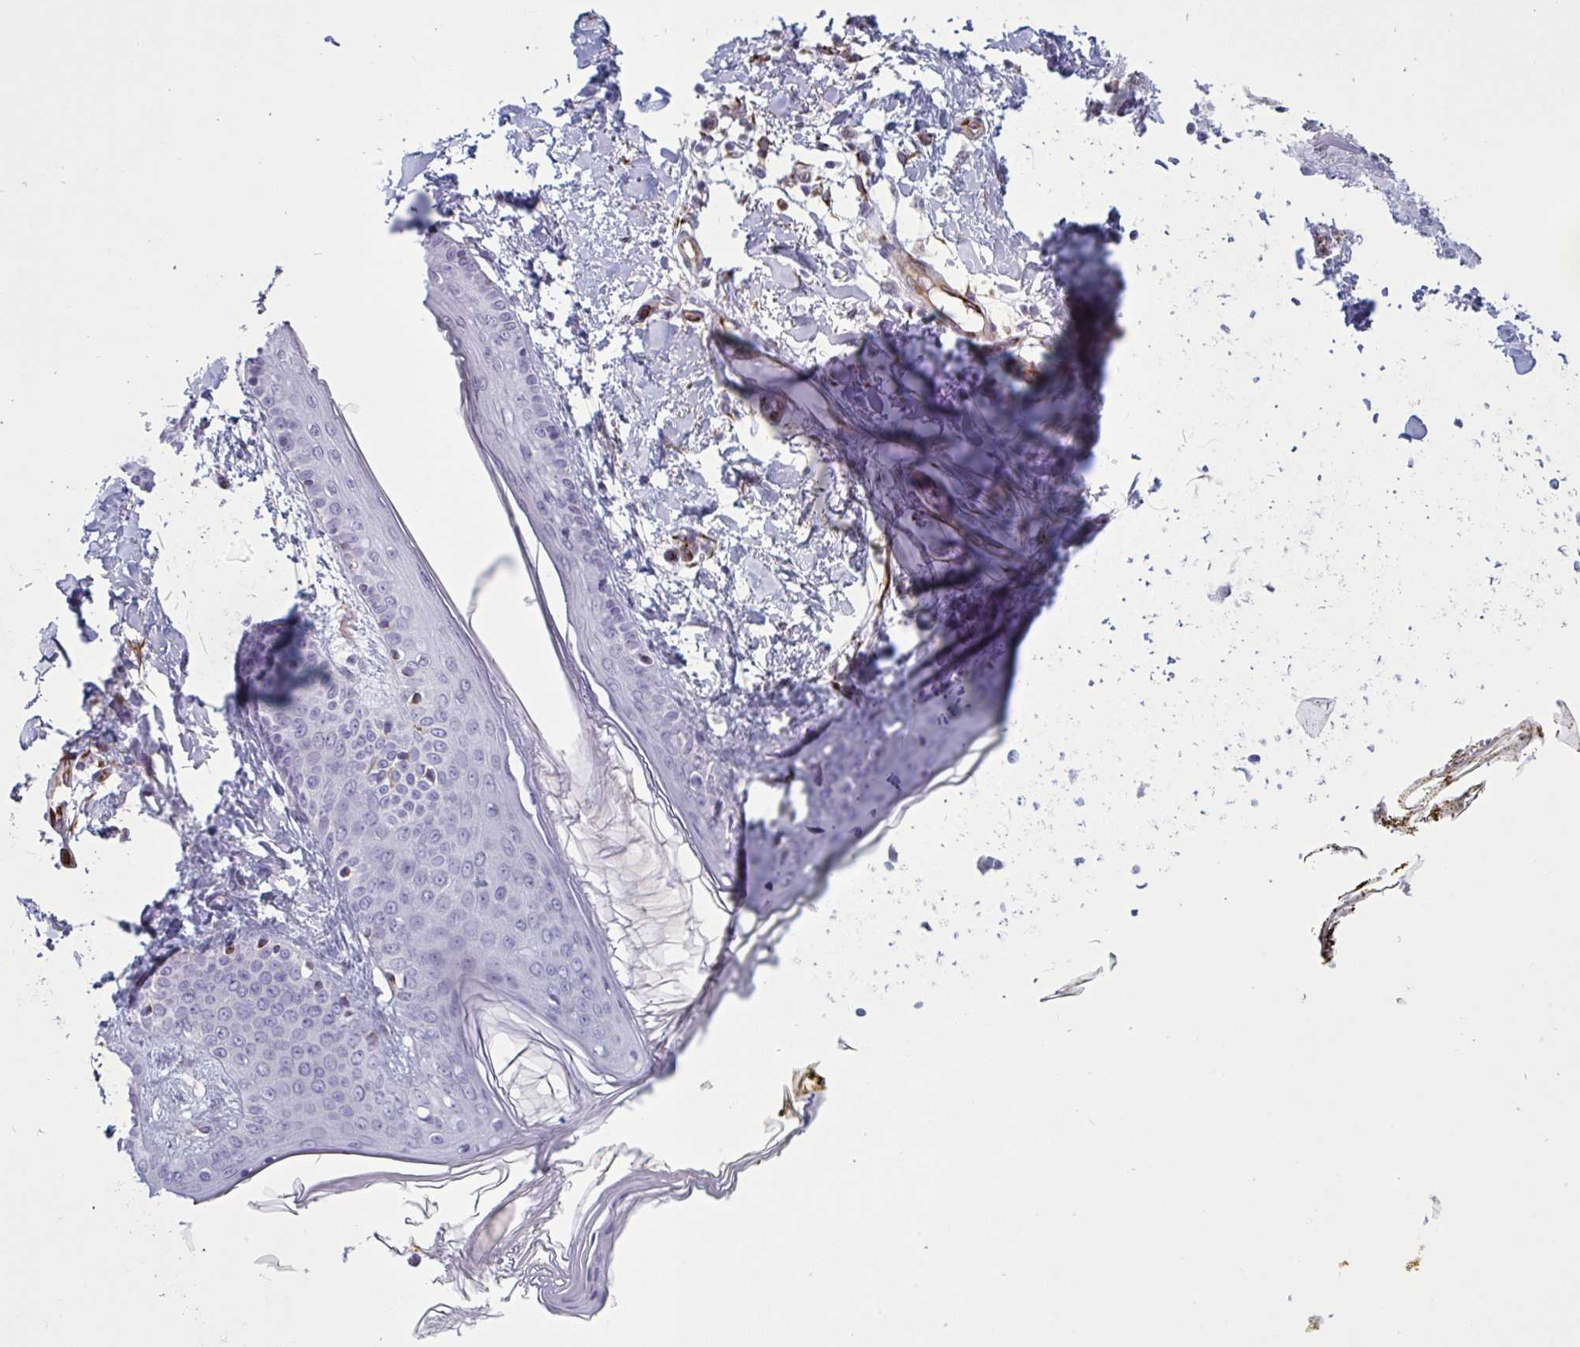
{"staining": {"intensity": "negative", "quantity": "none", "location": "none"}, "tissue": "skin", "cell_type": "Fibroblasts", "image_type": "normal", "snomed": [{"axis": "morphology", "description": "Normal tissue, NOS"}, {"axis": "topography", "description": "Skin"}], "caption": "Fibroblasts show no significant protein staining in normal skin.", "gene": "OR1L3", "patient": {"sex": "female", "age": 34}}